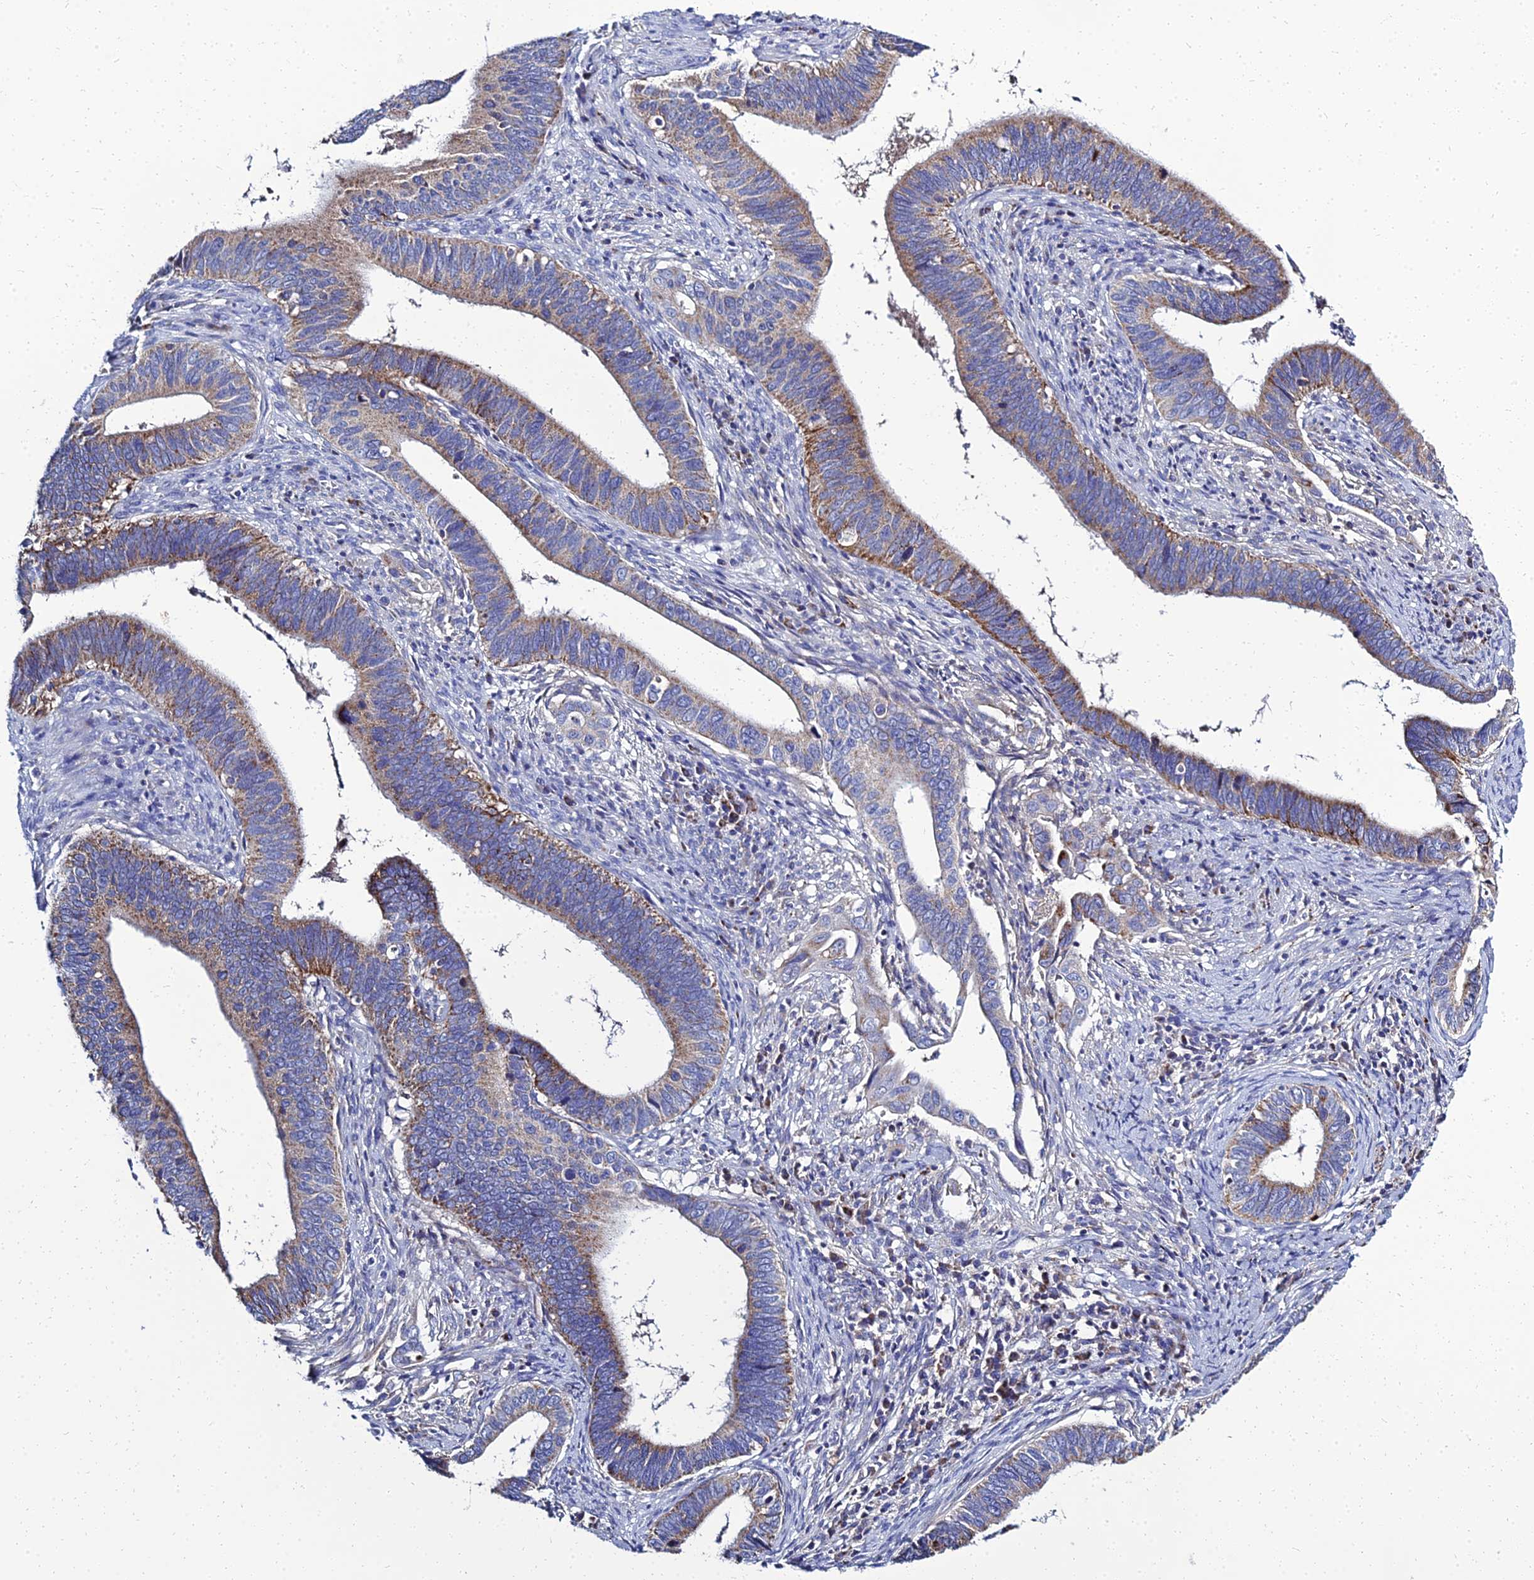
{"staining": {"intensity": "moderate", "quantity": "25%-75%", "location": "cytoplasmic/membranous"}, "tissue": "cervical cancer", "cell_type": "Tumor cells", "image_type": "cancer", "snomed": [{"axis": "morphology", "description": "Adenocarcinoma, NOS"}, {"axis": "topography", "description": "Cervix"}], "caption": "Immunohistochemistry (DAB) staining of cervical cancer (adenocarcinoma) demonstrates moderate cytoplasmic/membranous protein staining in approximately 25%-75% of tumor cells.", "gene": "NPY", "patient": {"sex": "female", "age": 42}}